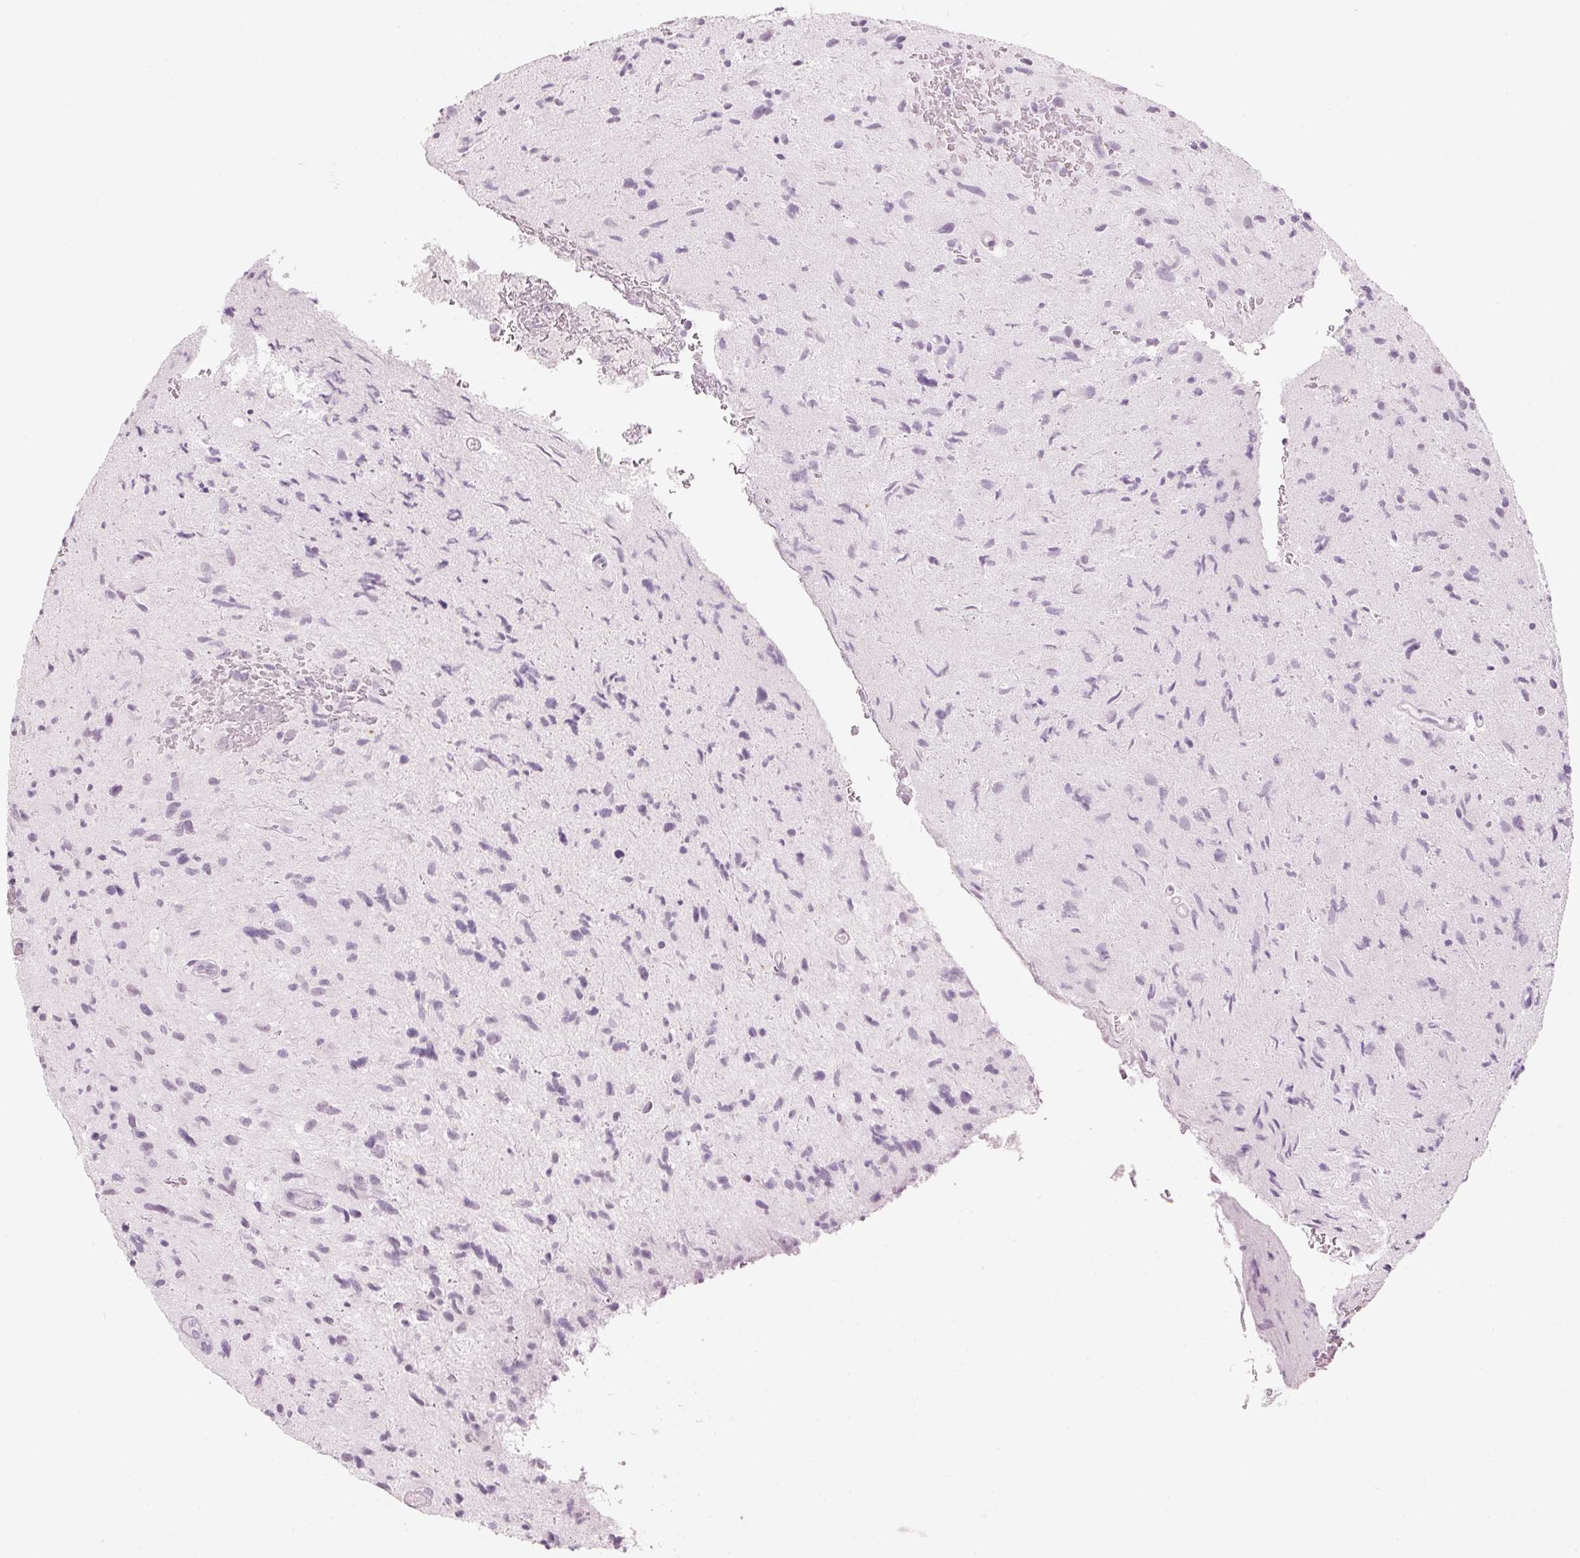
{"staining": {"intensity": "negative", "quantity": "none", "location": "none"}, "tissue": "glioma", "cell_type": "Tumor cells", "image_type": "cancer", "snomed": [{"axis": "morphology", "description": "Glioma, malignant, High grade"}, {"axis": "topography", "description": "Brain"}], "caption": "Glioma was stained to show a protein in brown. There is no significant positivity in tumor cells. The staining was performed using DAB (3,3'-diaminobenzidine) to visualize the protein expression in brown, while the nuclei were stained in blue with hematoxylin (Magnification: 20x).", "gene": "SCTR", "patient": {"sex": "male", "age": 54}}